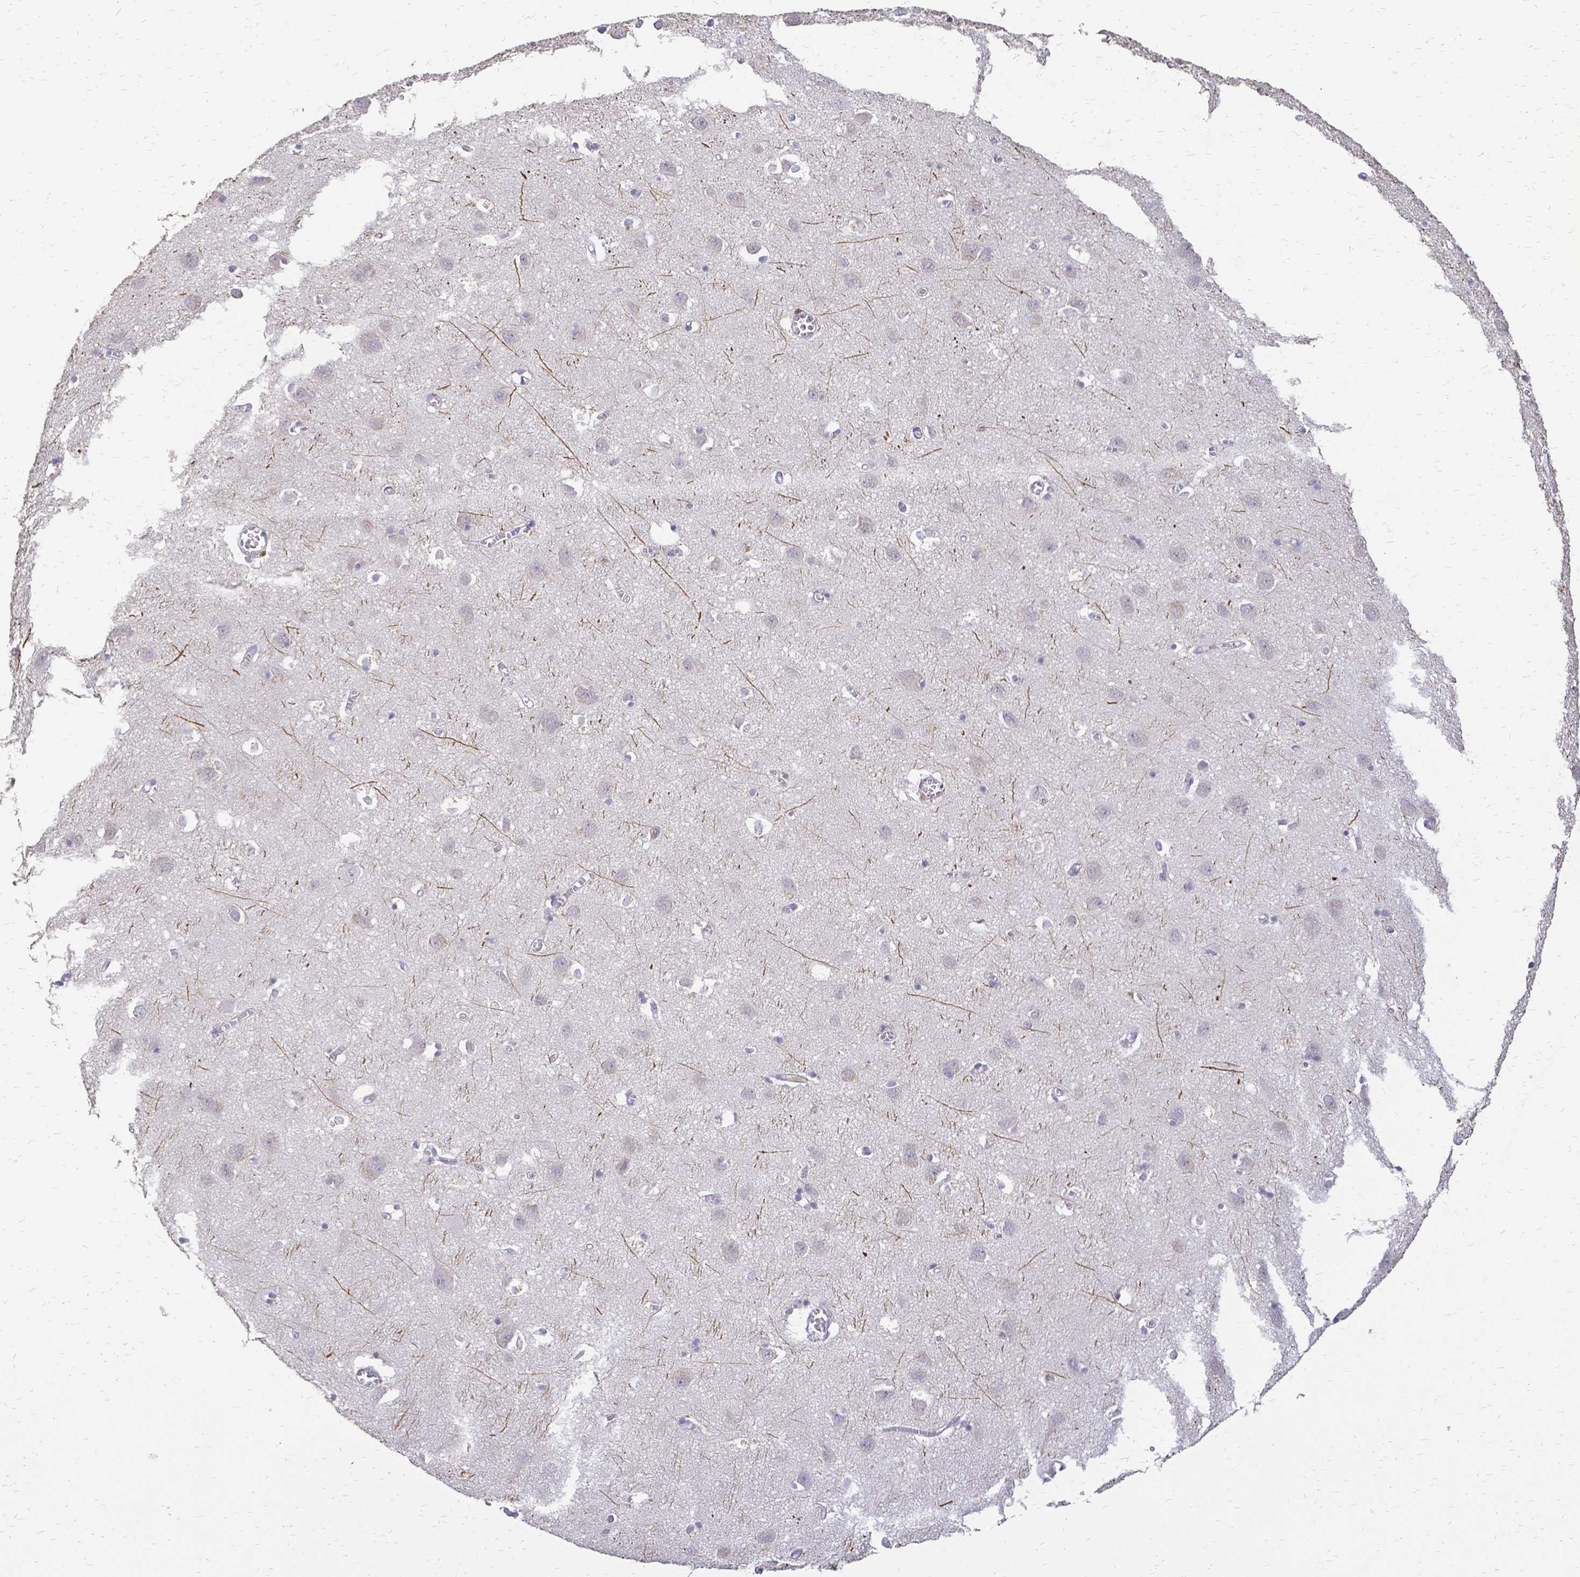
{"staining": {"intensity": "negative", "quantity": "none", "location": "none"}, "tissue": "cerebral cortex", "cell_type": "Endothelial cells", "image_type": "normal", "snomed": [{"axis": "morphology", "description": "Normal tissue, NOS"}, {"axis": "topography", "description": "Cerebral cortex"}], "caption": "The histopathology image reveals no staining of endothelial cells in unremarkable cerebral cortex.", "gene": "CIB1", "patient": {"sex": "male", "age": 70}}